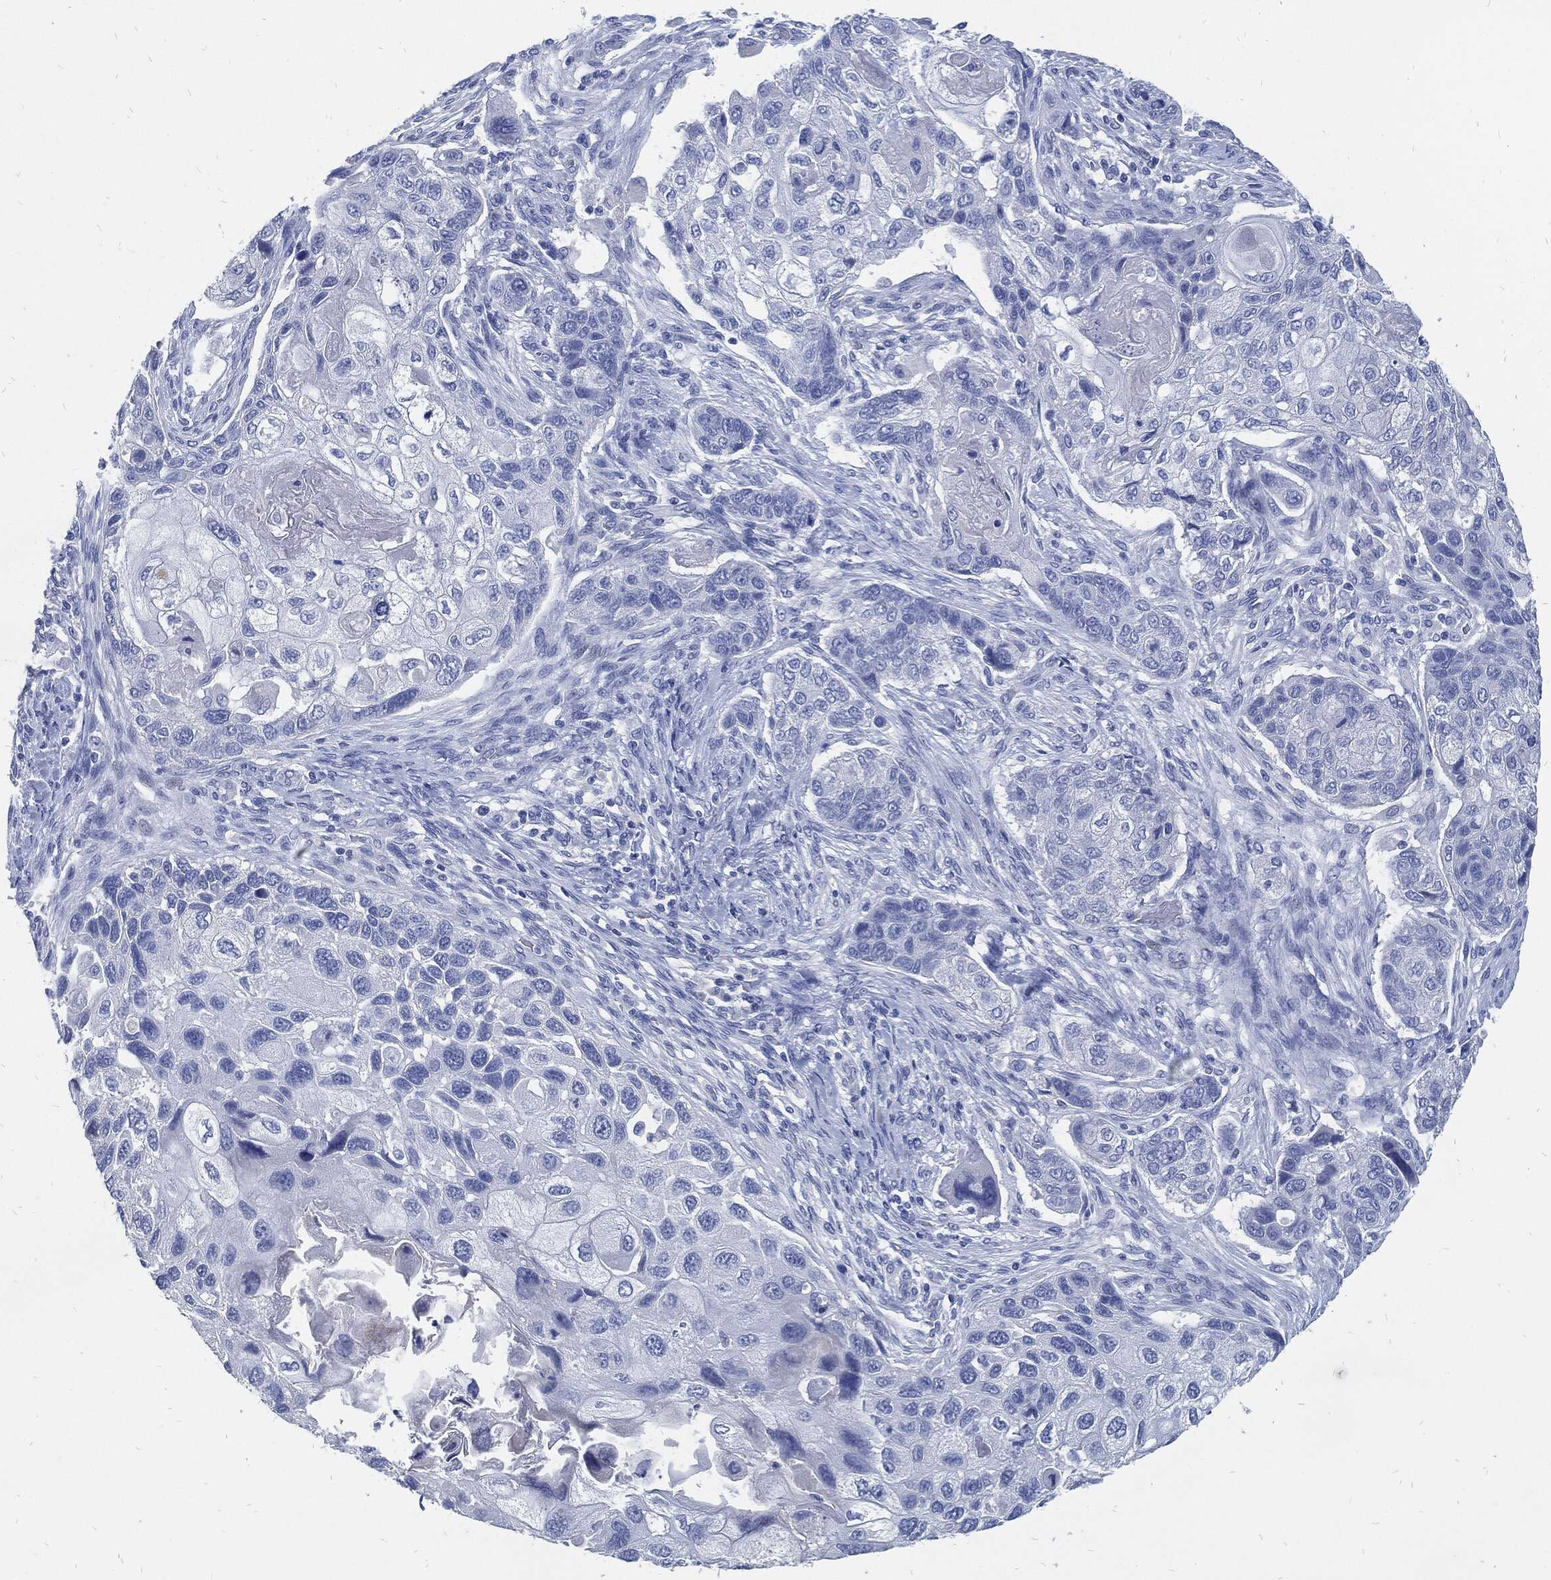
{"staining": {"intensity": "negative", "quantity": "none", "location": "none"}, "tissue": "lung cancer", "cell_type": "Tumor cells", "image_type": "cancer", "snomed": [{"axis": "morphology", "description": "Normal tissue, NOS"}, {"axis": "morphology", "description": "Squamous cell carcinoma, NOS"}, {"axis": "topography", "description": "Bronchus"}, {"axis": "topography", "description": "Lung"}], "caption": "DAB (3,3'-diaminobenzidine) immunohistochemical staining of lung cancer reveals no significant staining in tumor cells.", "gene": "FABP4", "patient": {"sex": "male", "age": 69}}